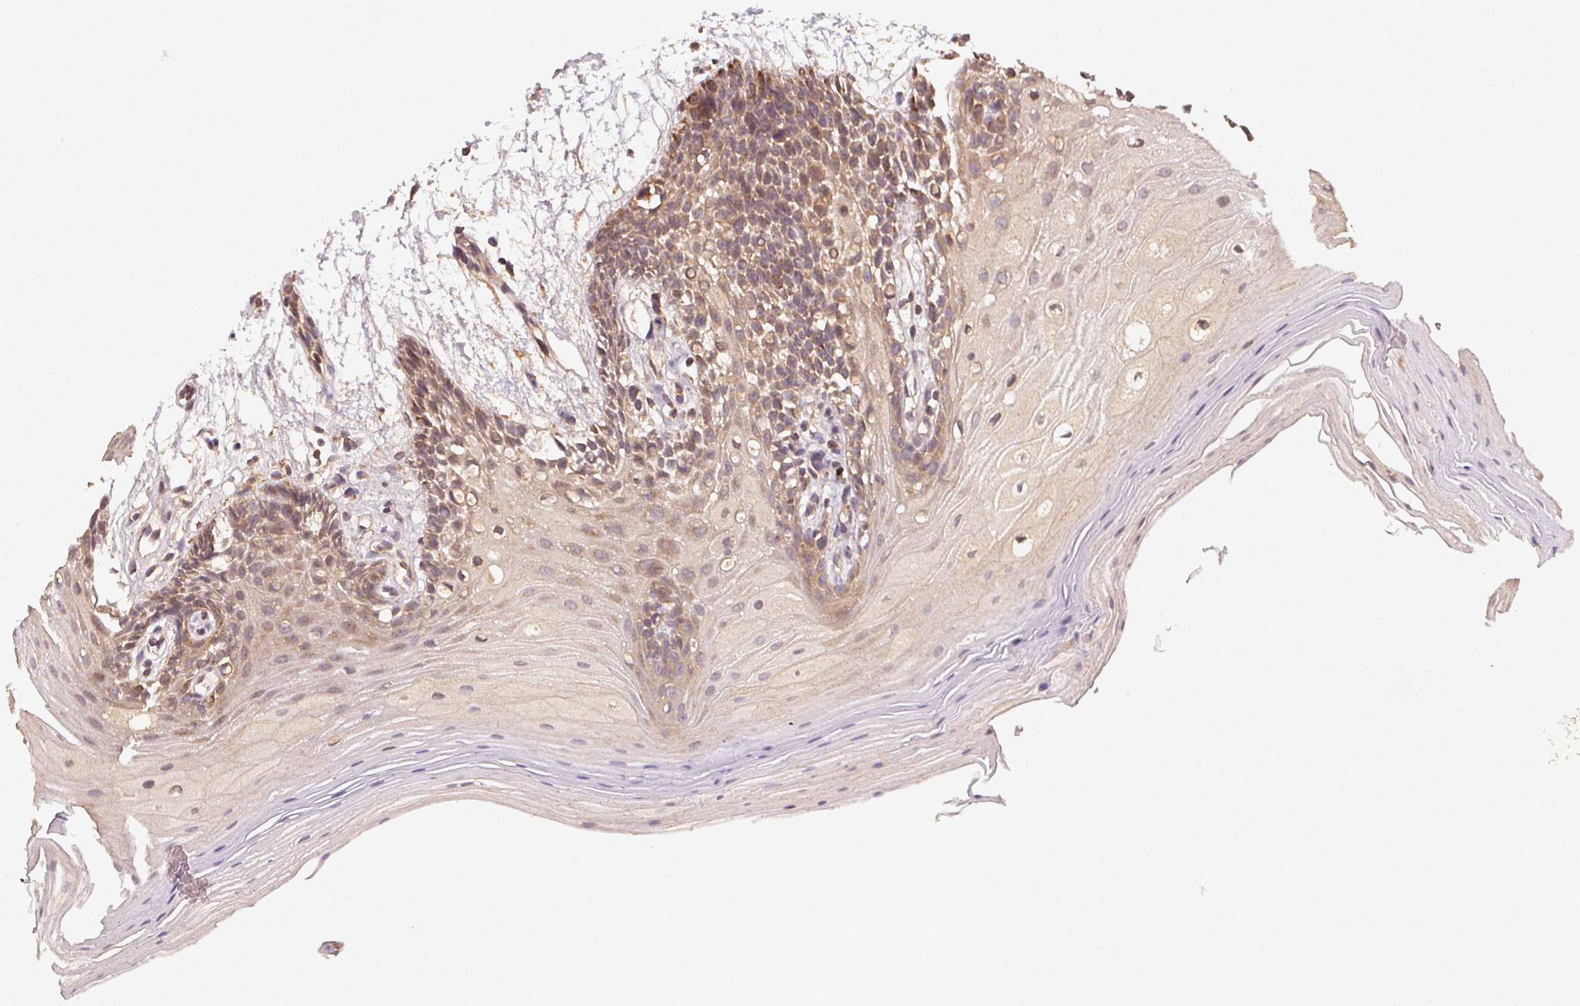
{"staining": {"intensity": "moderate", "quantity": "25%-75%", "location": "cytoplasmic/membranous"}, "tissue": "oral mucosa", "cell_type": "Squamous epithelial cells", "image_type": "normal", "snomed": [{"axis": "morphology", "description": "Normal tissue, NOS"}, {"axis": "morphology", "description": "Squamous cell carcinoma, NOS"}, {"axis": "topography", "description": "Oral tissue"}, {"axis": "topography", "description": "Tounge, NOS"}, {"axis": "topography", "description": "Head-Neck"}], "caption": "A histopathology image of oral mucosa stained for a protein shows moderate cytoplasmic/membranous brown staining in squamous epithelial cells.", "gene": "RALA", "patient": {"sex": "male", "age": 62}}